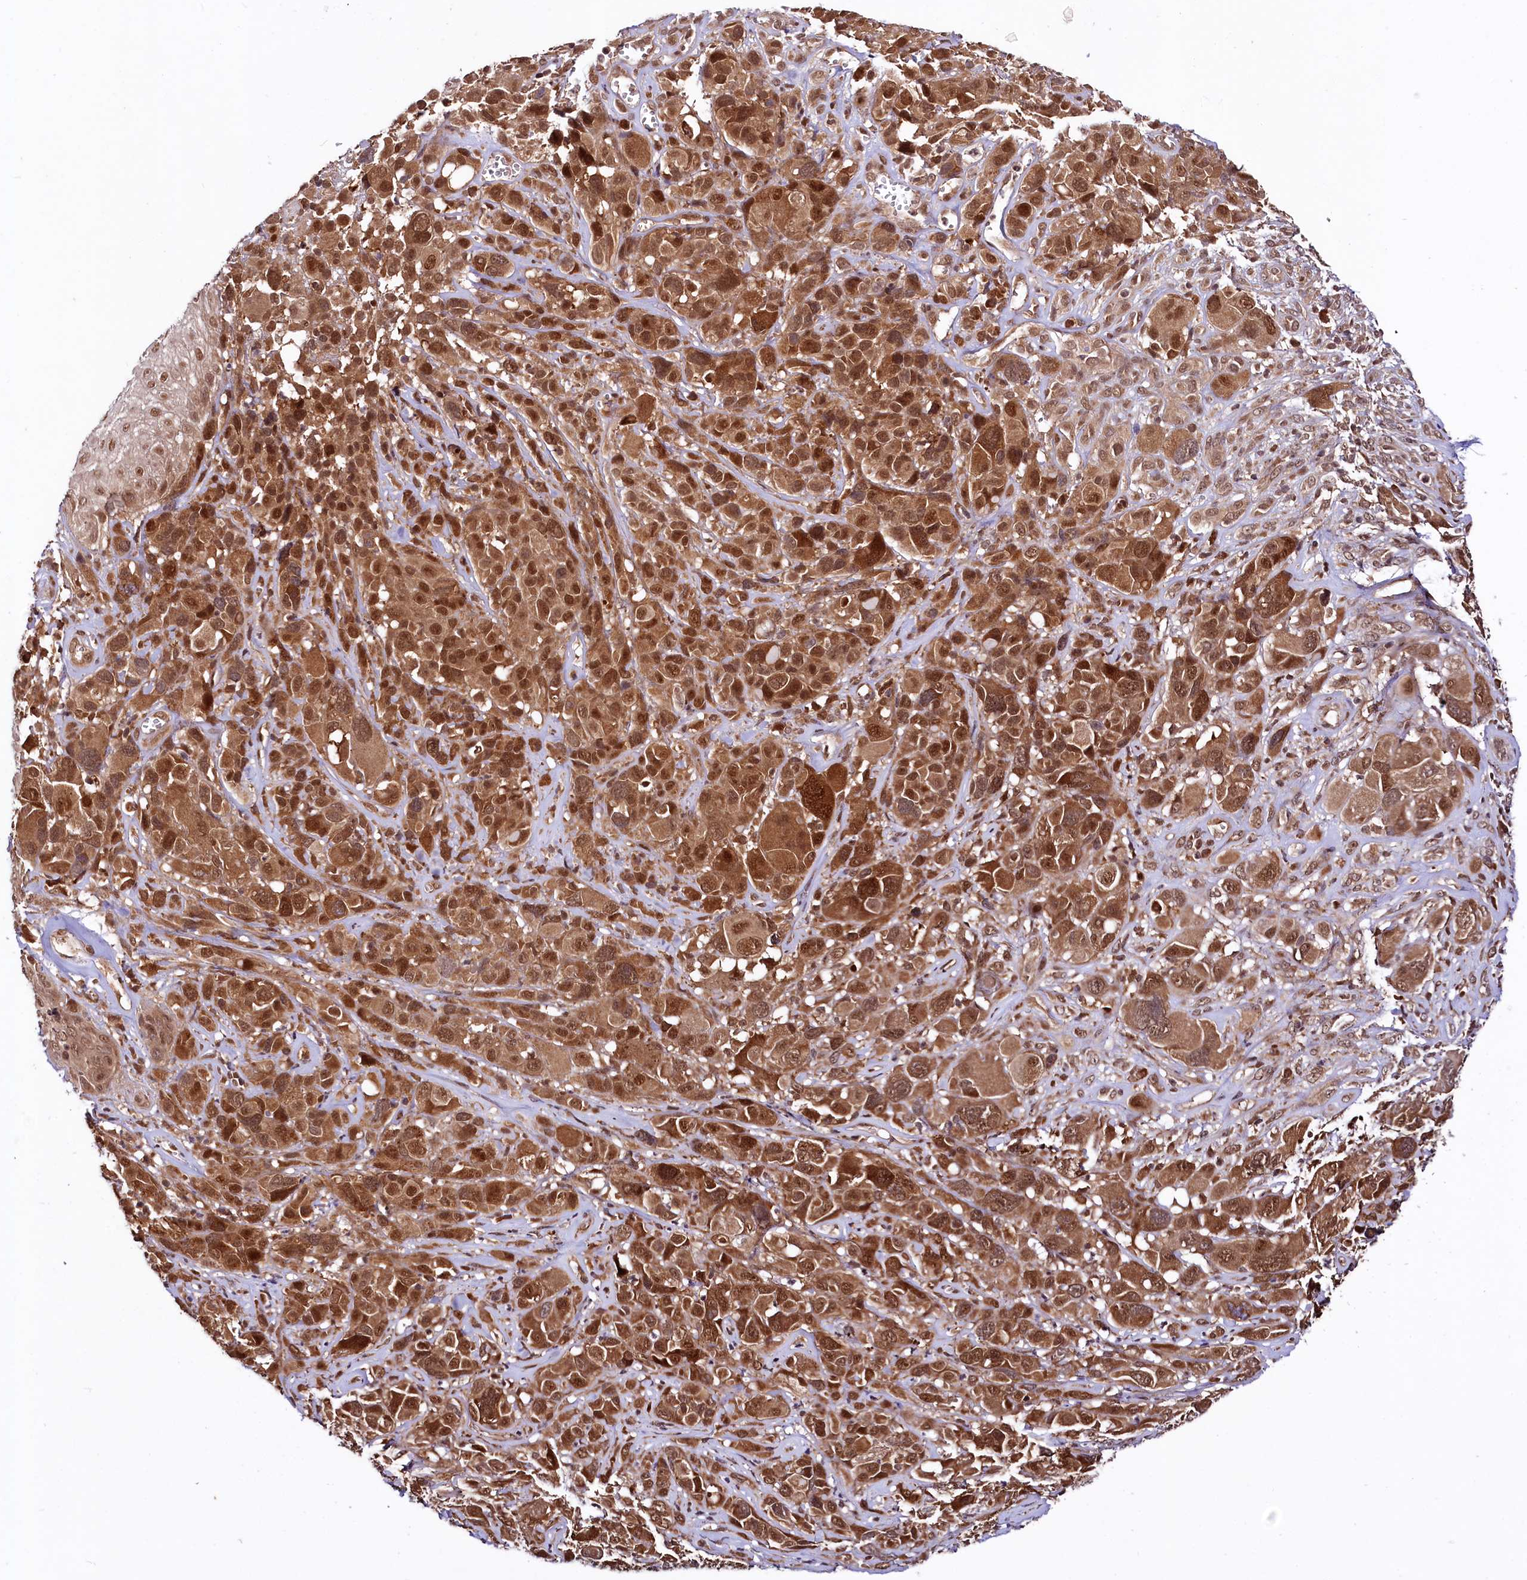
{"staining": {"intensity": "strong", "quantity": ">75%", "location": "cytoplasmic/membranous,nuclear"}, "tissue": "melanoma", "cell_type": "Tumor cells", "image_type": "cancer", "snomed": [{"axis": "morphology", "description": "Malignant melanoma, NOS"}, {"axis": "topography", "description": "Skin of trunk"}], "caption": "High-magnification brightfield microscopy of malignant melanoma stained with DAB (3,3'-diaminobenzidine) (brown) and counterstained with hematoxylin (blue). tumor cells exhibit strong cytoplasmic/membranous and nuclear staining is appreciated in approximately>75% of cells.", "gene": "UBE3A", "patient": {"sex": "male", "age": 71}}